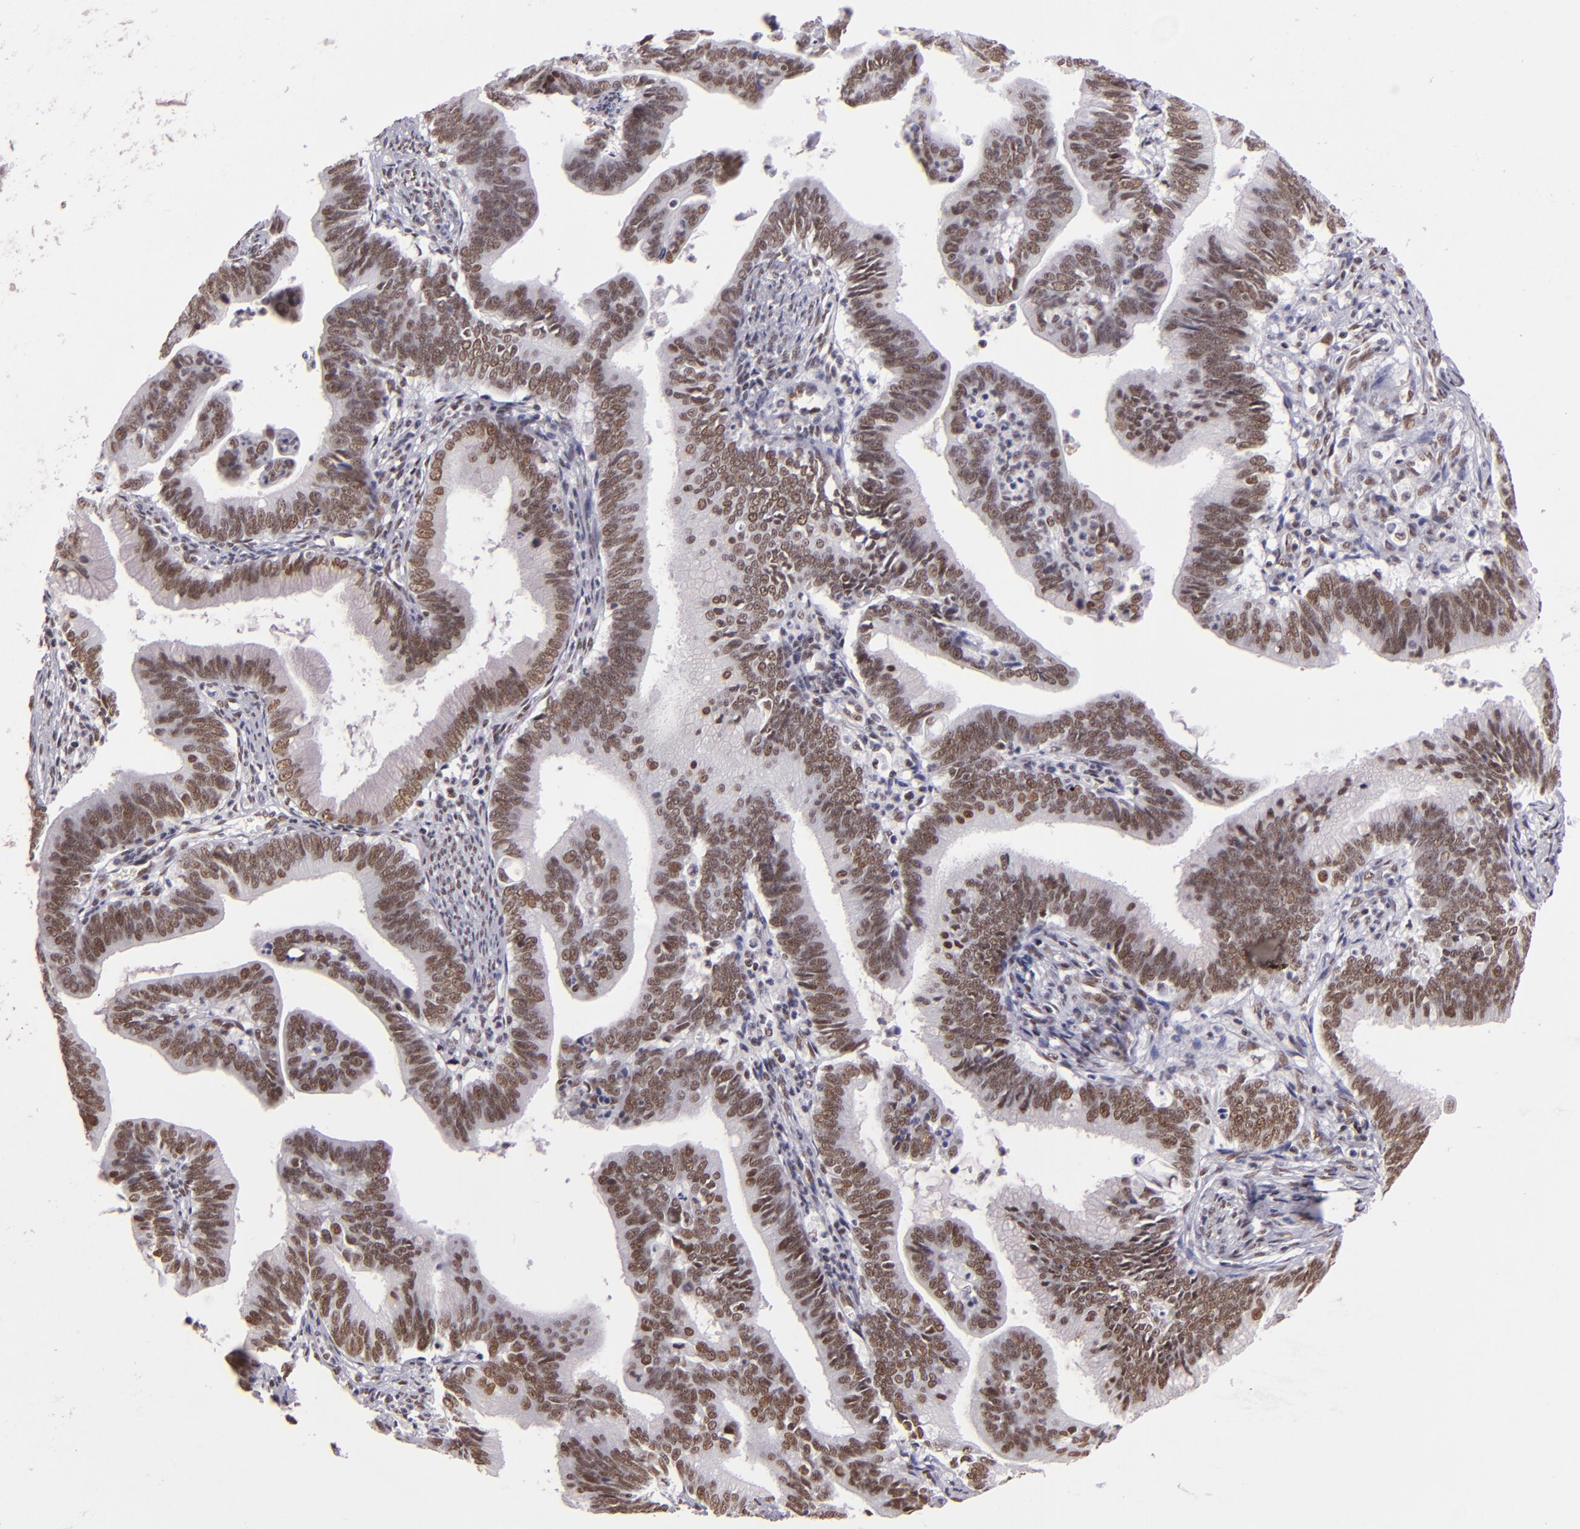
{"staining": {"intensity": "moderate", "quantity": ">75%", "location": "nuclear"}, "tissue": "cervical cancer", "cell_type": "Tumor cells", "image_type": "cancer", "snomed": [{"axis": "morphology", "description": "Adenocarcinoma, NOS"}, {"axis": "topography", "description": "Cervix"}], "caption": "Tumor cells reveal moderate nuclear positivity in about >75% of cells in cervical cancer (adenocarcinoma).", "gene": "BRD8", "patient": {"sex": "female", "age": 47}}